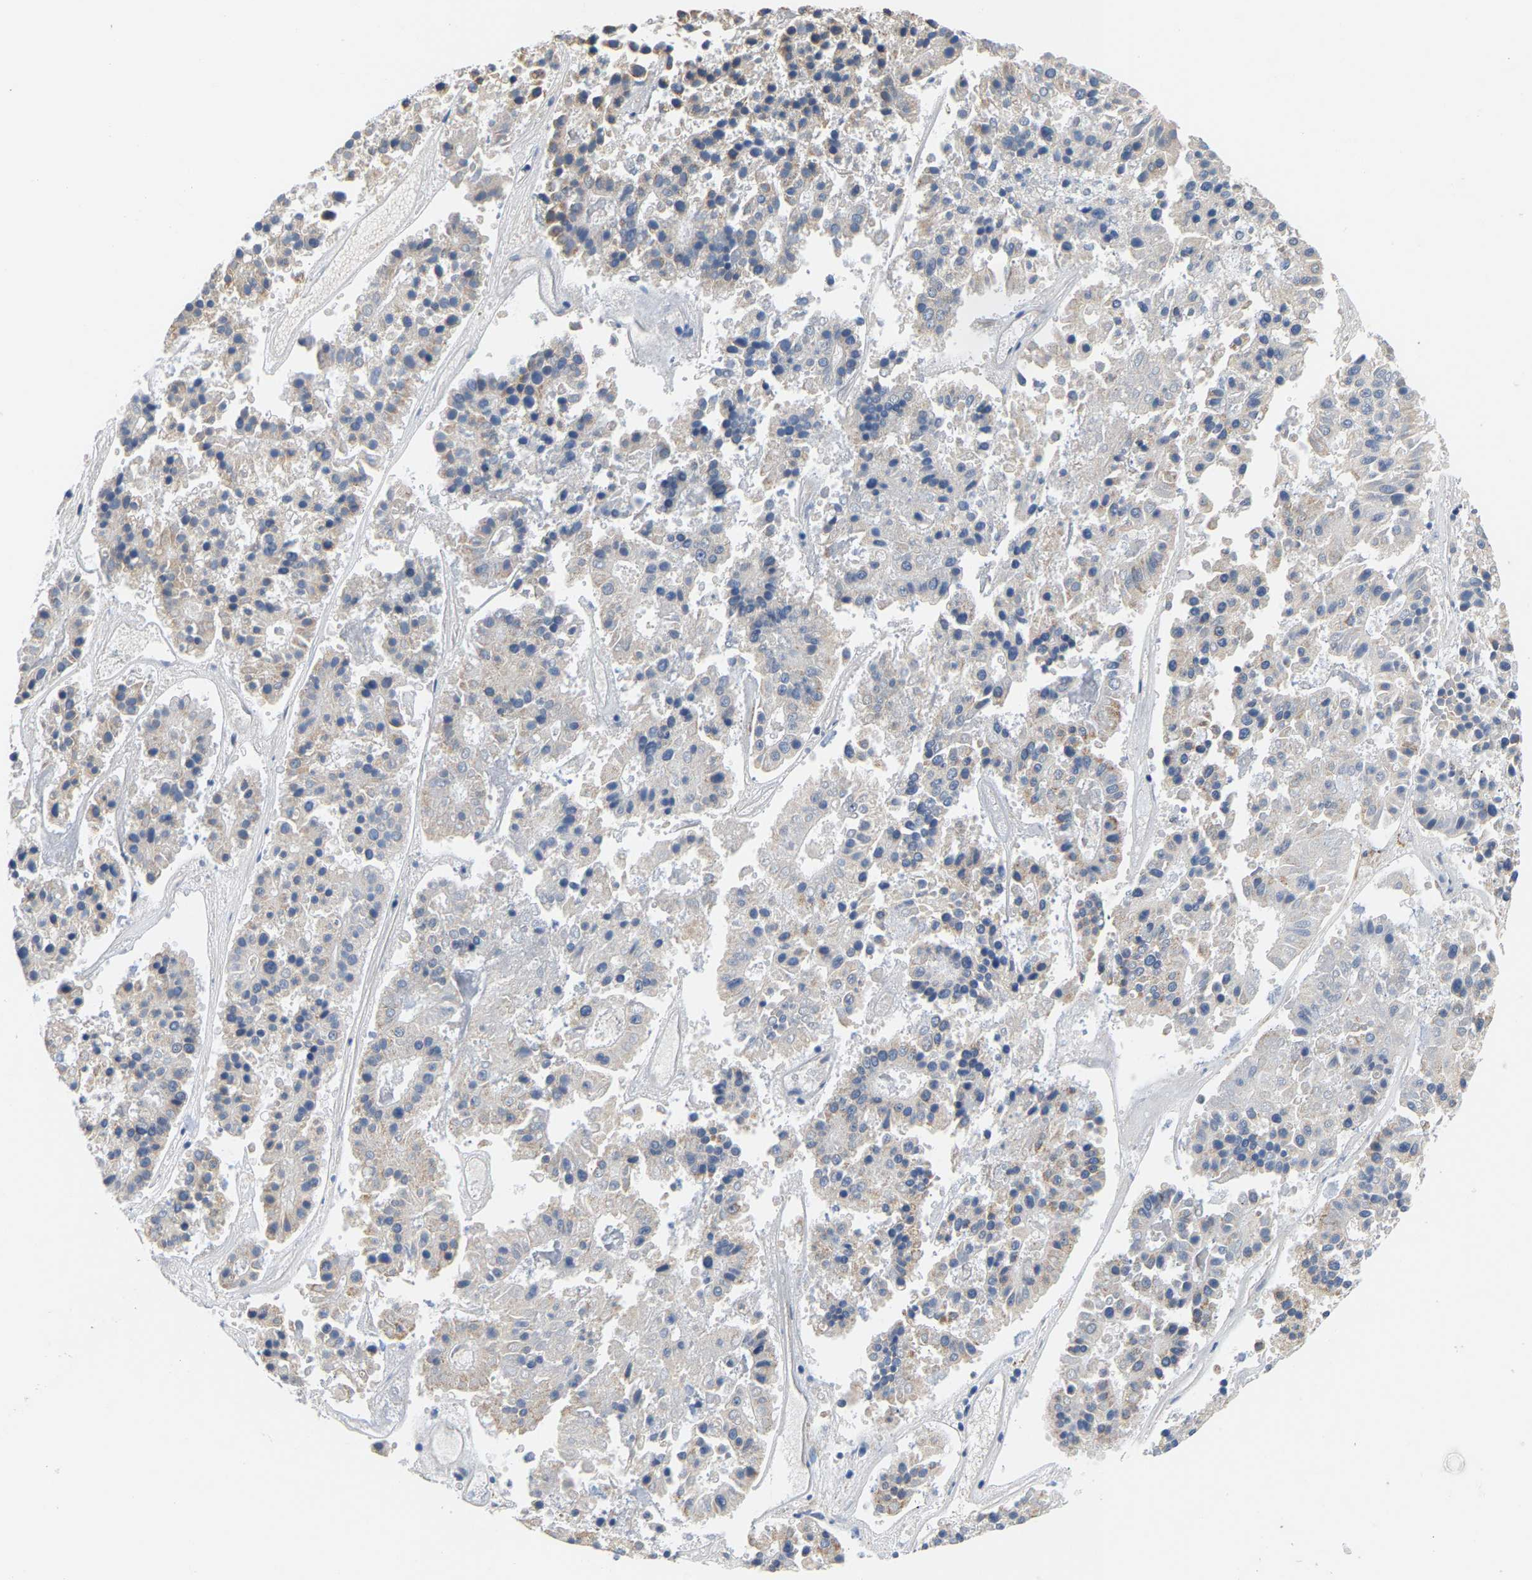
{"staining": {"intensity": "weak", "quantity": "25%-75%", "location": "cytoplasmic/membranous"}, "tissue": "pancreatic cancer", "cell_type": "Tumor cells", "image_type": "cancer", "snomed": [{"axis": "morphology", "description": "Adenocarcinoma, NOS"}, {"axis": "topography", "description": "Pancreas"}], "caption": "Pancreatic cancer stained for a protein (brown) reveals weak cytoplasmic/membranous positive staining in approximately 25%-75% of tumor cells.", "gene": "TMEM168", "patient": {"sex": "male", "age": 50}}